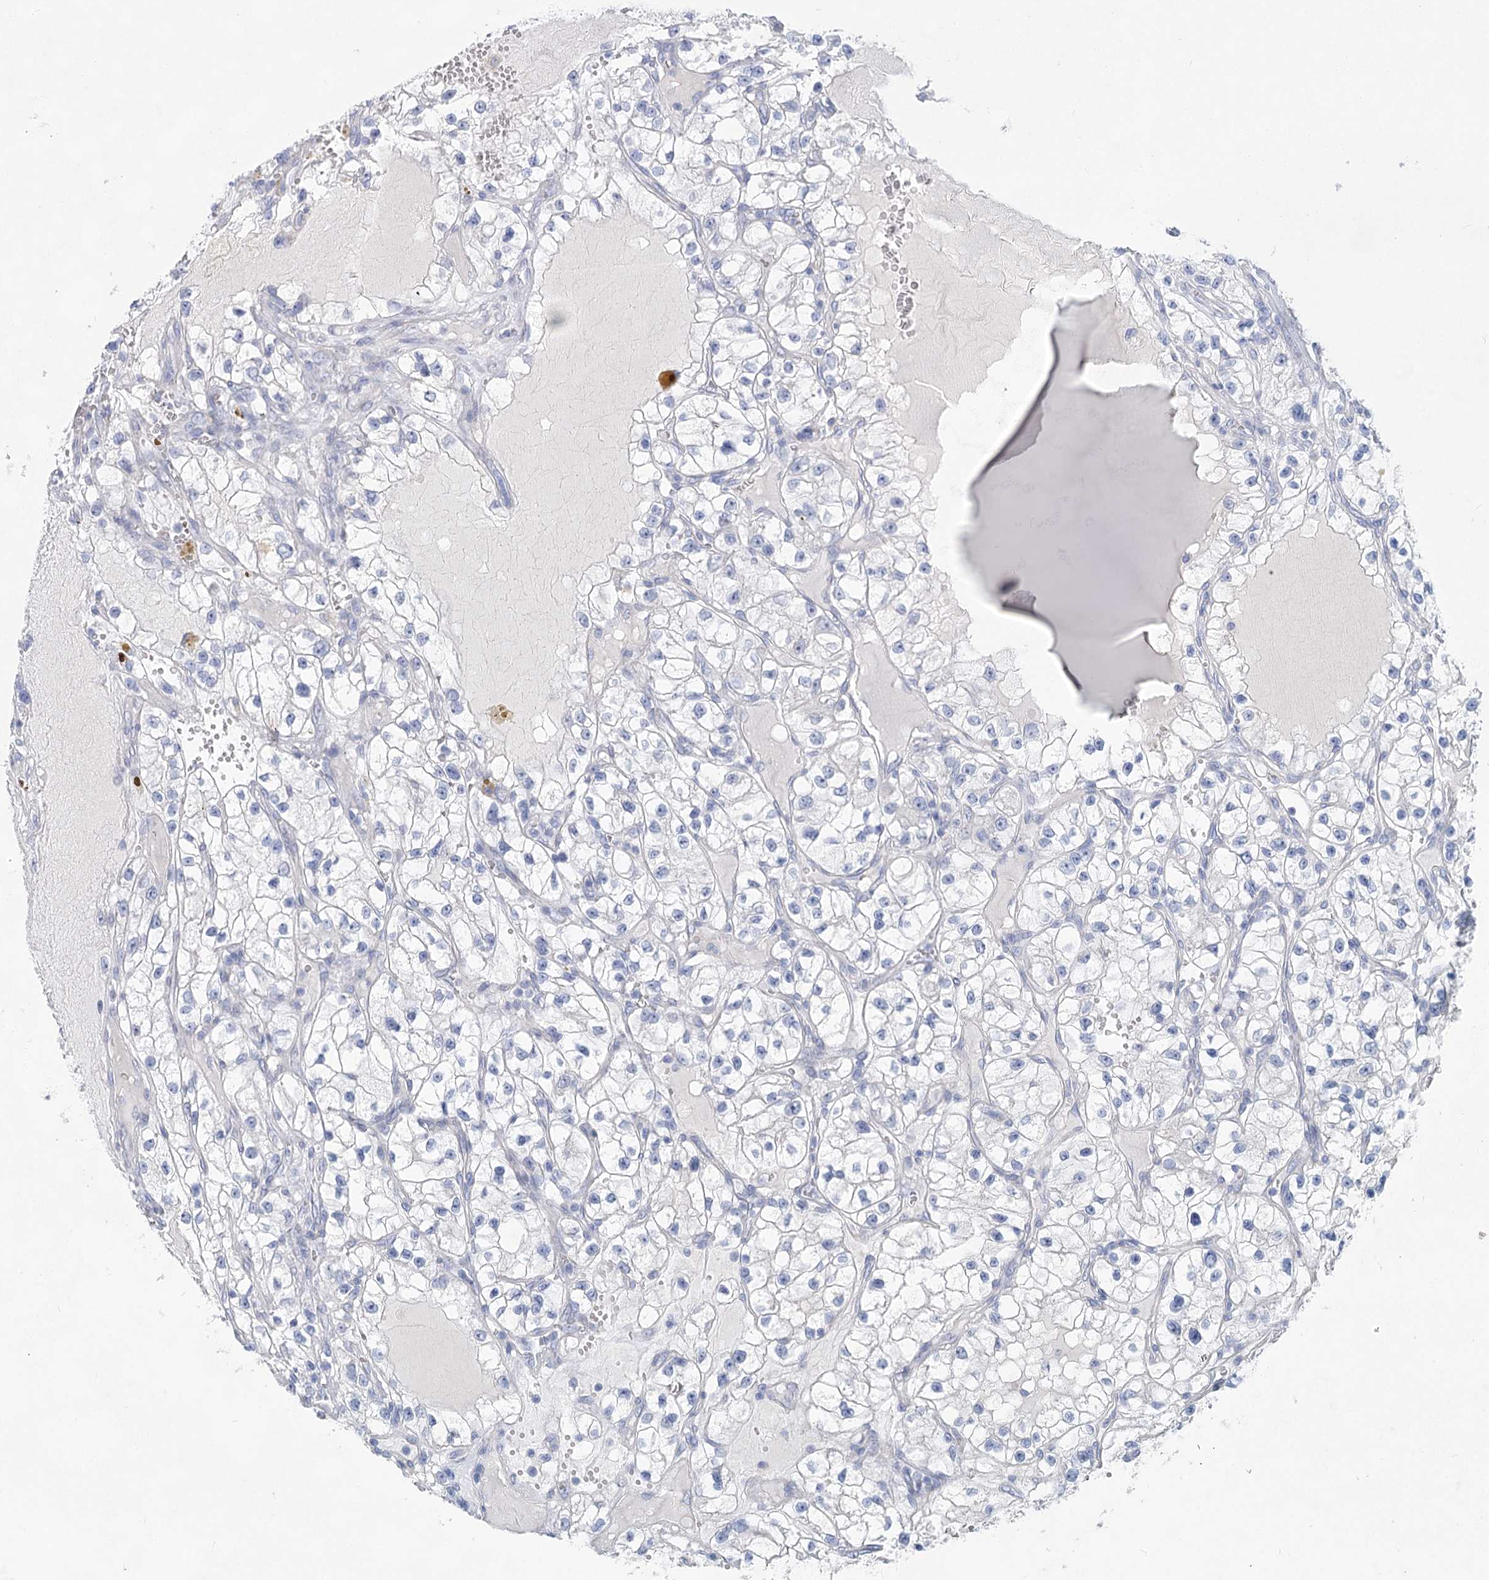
{"staining": {"intensity": "negative", "quantity": "none", "location": "none"}, "tissue": "renal cancer", "cell_type": "Tumor cells", "image_type": "cancer", "snomed": [{"axis": "morphology", "description": "Adenocarcinoma, NOS"}, {"axis": "topography", "description": "Kidney"}], "caption": "An IHC photomicrograph of renal adenocarcinoma is shown. There is no staining in tumor cells of renal adenocarcinoma. The staining is performed using DAB brown chromogen with nuclei counter-stained in using hematoxylin.", "gene": "WDR74", "patient": {"sex": "female", "age": 57}}